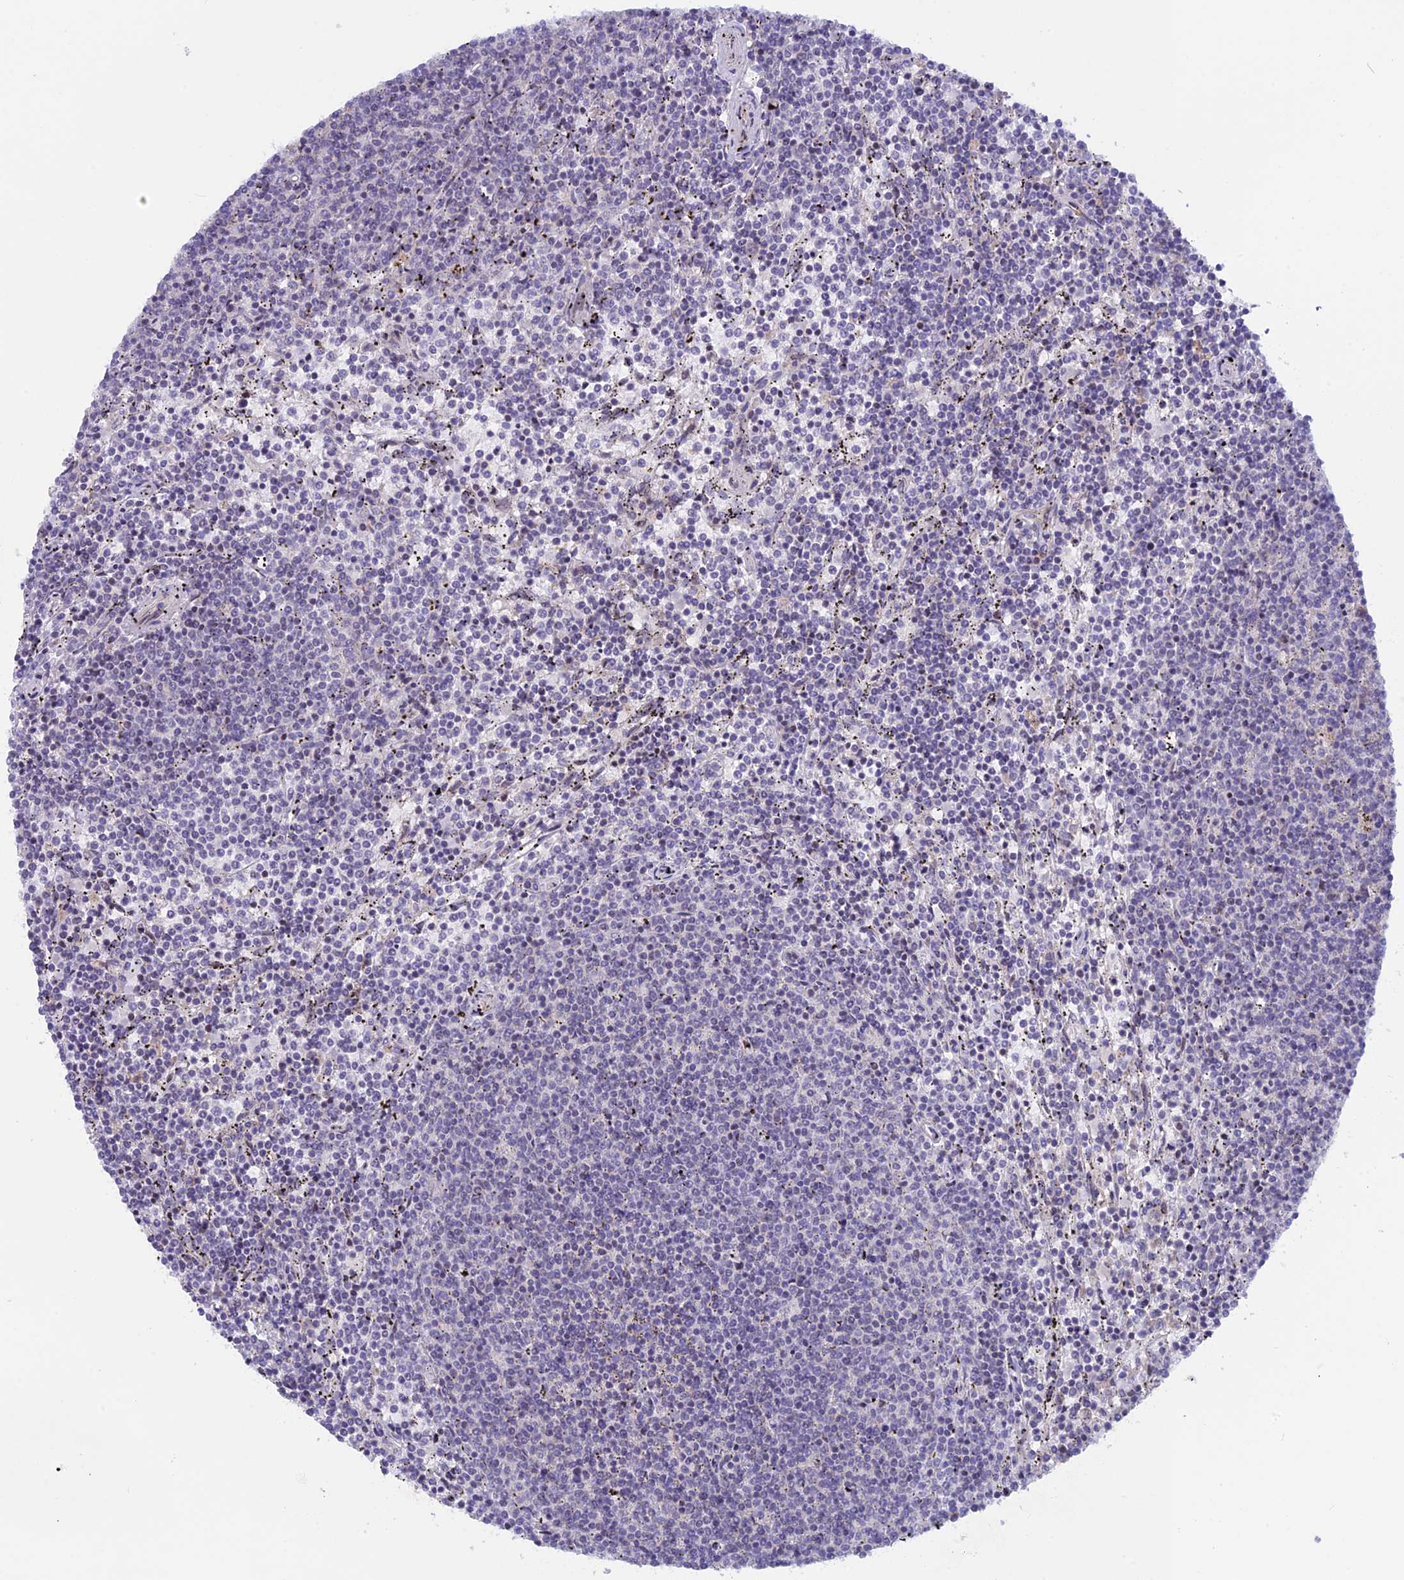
{"staining": {"intensity": "negative", "quantity": "none", "location": "none"}, "tissue": "lymphoma", "cell_type": "Tumor cells", "image_type": "cancer", "snomed": [{"axis": "morphology", "description": "Malignant lymphoma, non-Hodgkin's type, Low grade"}, {"axis": "topography", "description": "Spleen"}], "caption": "Immunohistochemistry (IHC) of malignant lymphoma, non-Hodgkin's type (low-grade) displays no positivity in tumor cells.", "gene": "PLAC9", "patient": {"sex": "female", "age": 50}}